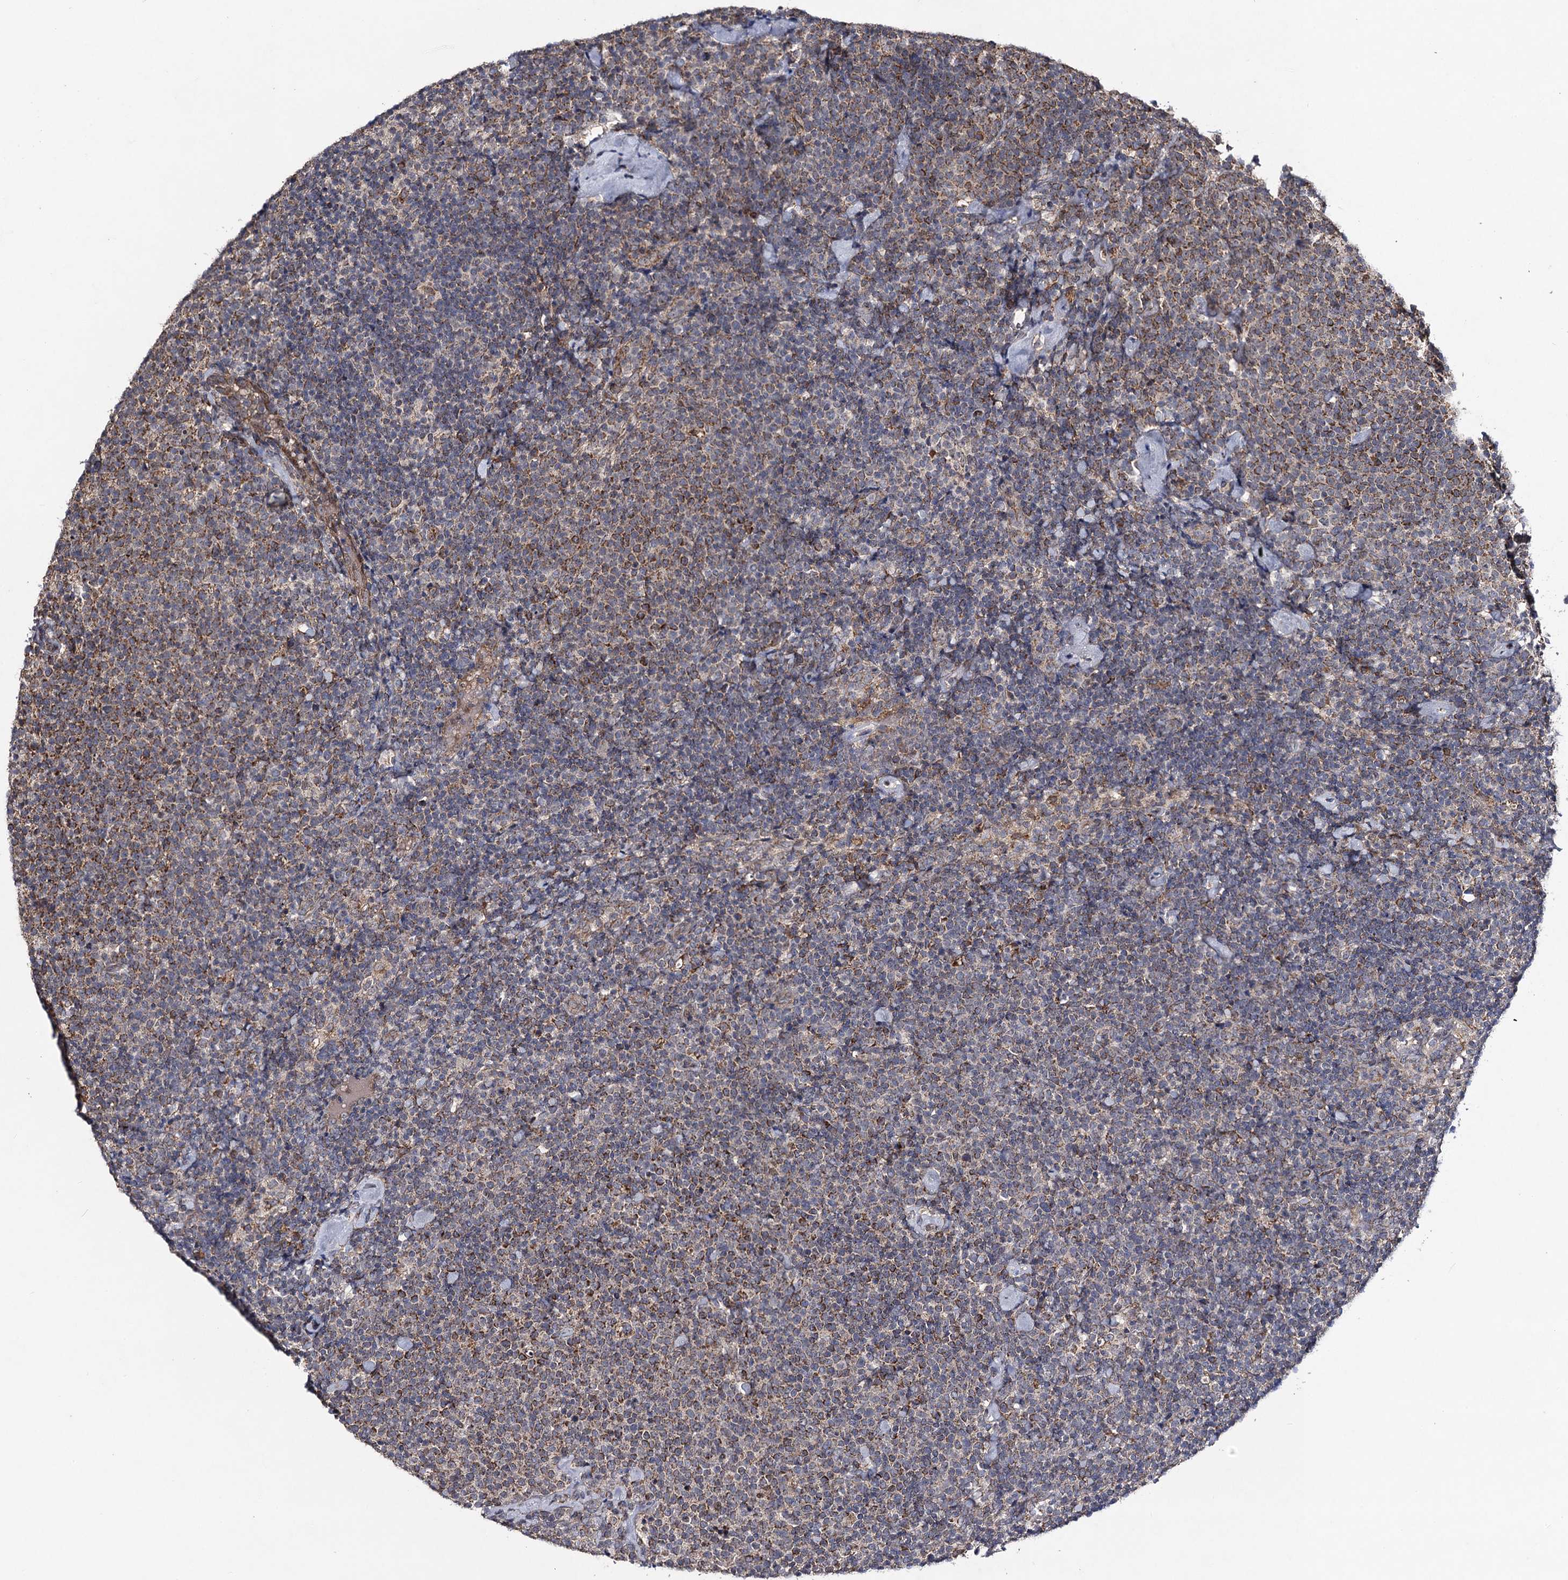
{"staining": {"intensity": "moderate", "quantity": "25%-75%", "location": "cytoplasmic/membranous"}, "tissue": "lymphoma", "cell_type": "Tumor cells", "image_type": "cancer", "snomed": [{"axis": "morphology", "description": "Malignant lymphoma, non-Hodgkin's type, High grade"}, {"axis": "topography", "description": "Lymph node"}], "caption": "A micrograph of human high-grade malignant lymphoma, non-Hodgkin's type stained for a protein displays moderate cytoplasmic/membranous brown staining in tumor cells.", "gene": "VPS37D", "patient": {"sex": "male", "age": 61}}